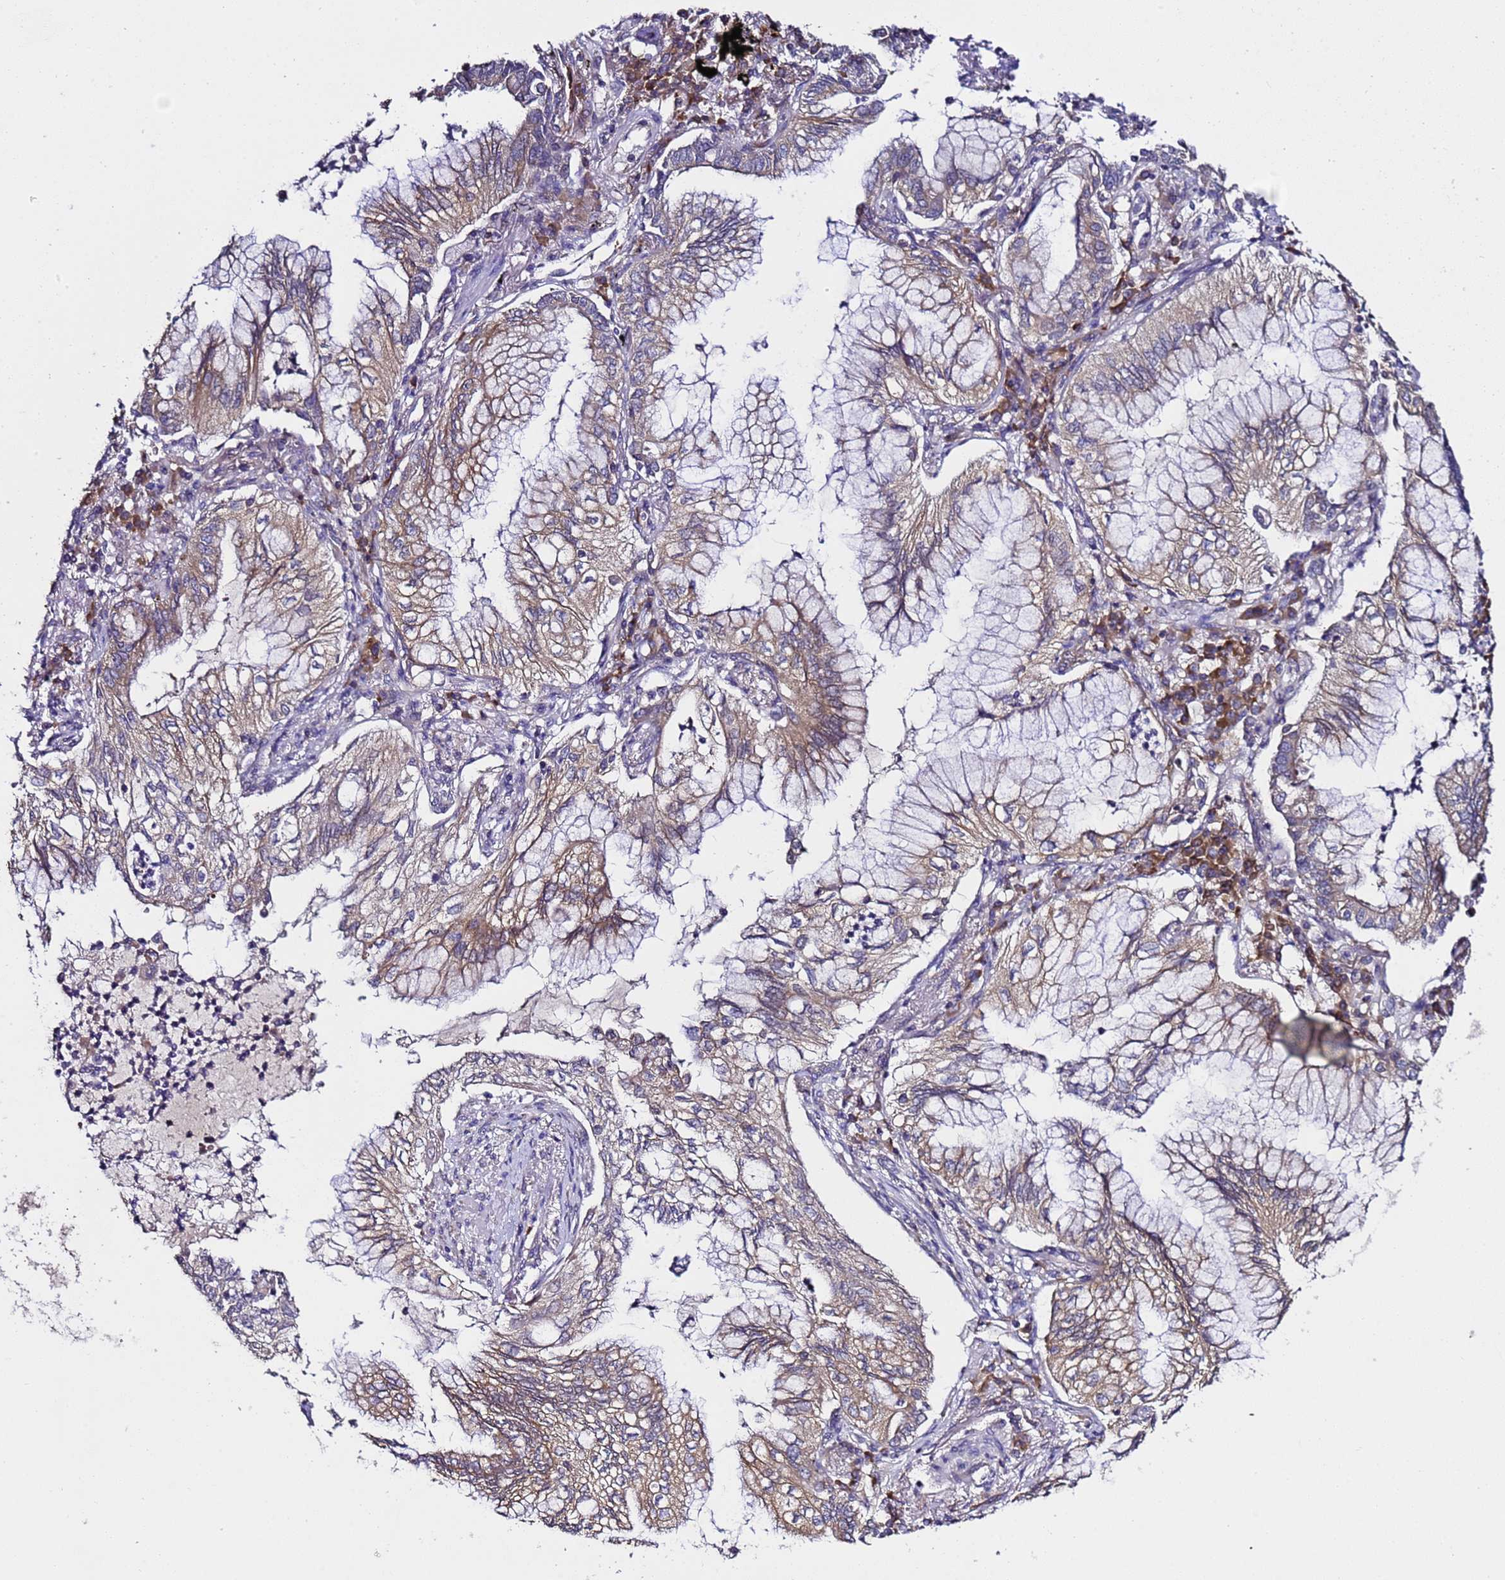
{"staining": {"intensity": "weak", "quantity": ">75%", "location": "cytoplasmic/membranous"}, "tissue": "lung cancer", "cell_type": "Tumor cells", "image_type": "cancer", "snomed": [{"axis": "morphology", "description": "Adenocarcinoma, NOS"}, {"axis": "topography", "description": "Lung"}], "caption": "Immunohistochemistry (IHC) micrograph of neoplastic tissue: adenocarcinoma (lung) stained using immunohistochemistry (IHC) exhibits low levels of weak protein expression localized specifically in the cytoplasmic/membranous of tumor cells, appearing as a cytoplasmic/membranous brown color.", "gene": "ALG3", "patient": {"sex": "female", "age": 70}}